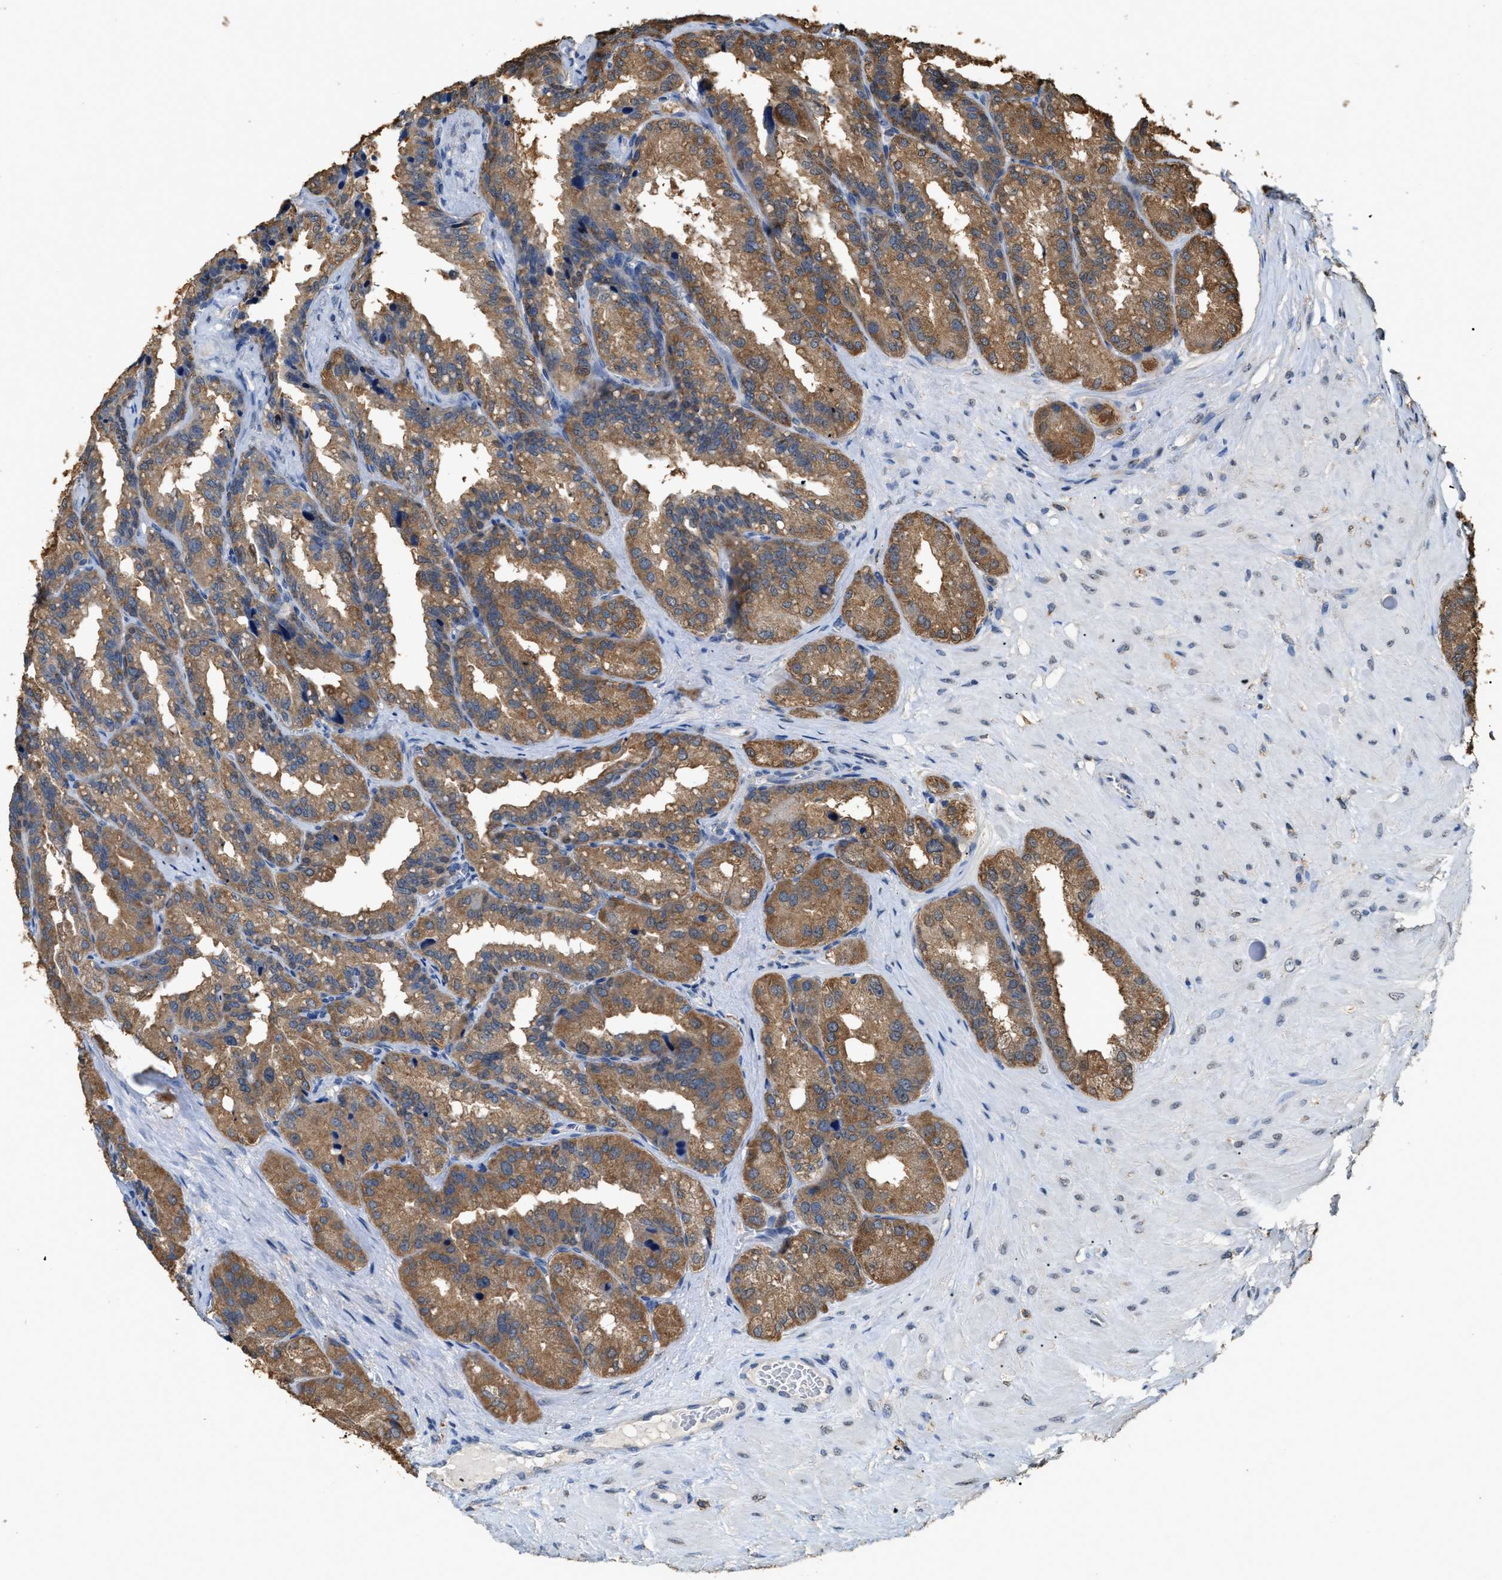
{"staining": {"intensity": "moderate", "quantity": ">75%", "location": "cytoplasmic/membranous"}, "tissue": "seminal vesicle", "cell_type": "Glandular cells", "image_type": "normal", "snomed": [{"axis": "morphology", "description": "Normal tissue, NOS"}, {"axis": "topography", "description": "Prostate"}, {"axis": "topography", "description": "Seminal veicle"}], "caption": "A brown stain shows moderate cytoplasmic/membranous staining of a protein in glandular cells of normal human seminal vesicle. (Stains: DAB in brown, nuclei in blue, Microscopy: brightfield microscopy at high magnification).", "gene": "GCN1", "patient": {"sex": "male", "age": 51}}